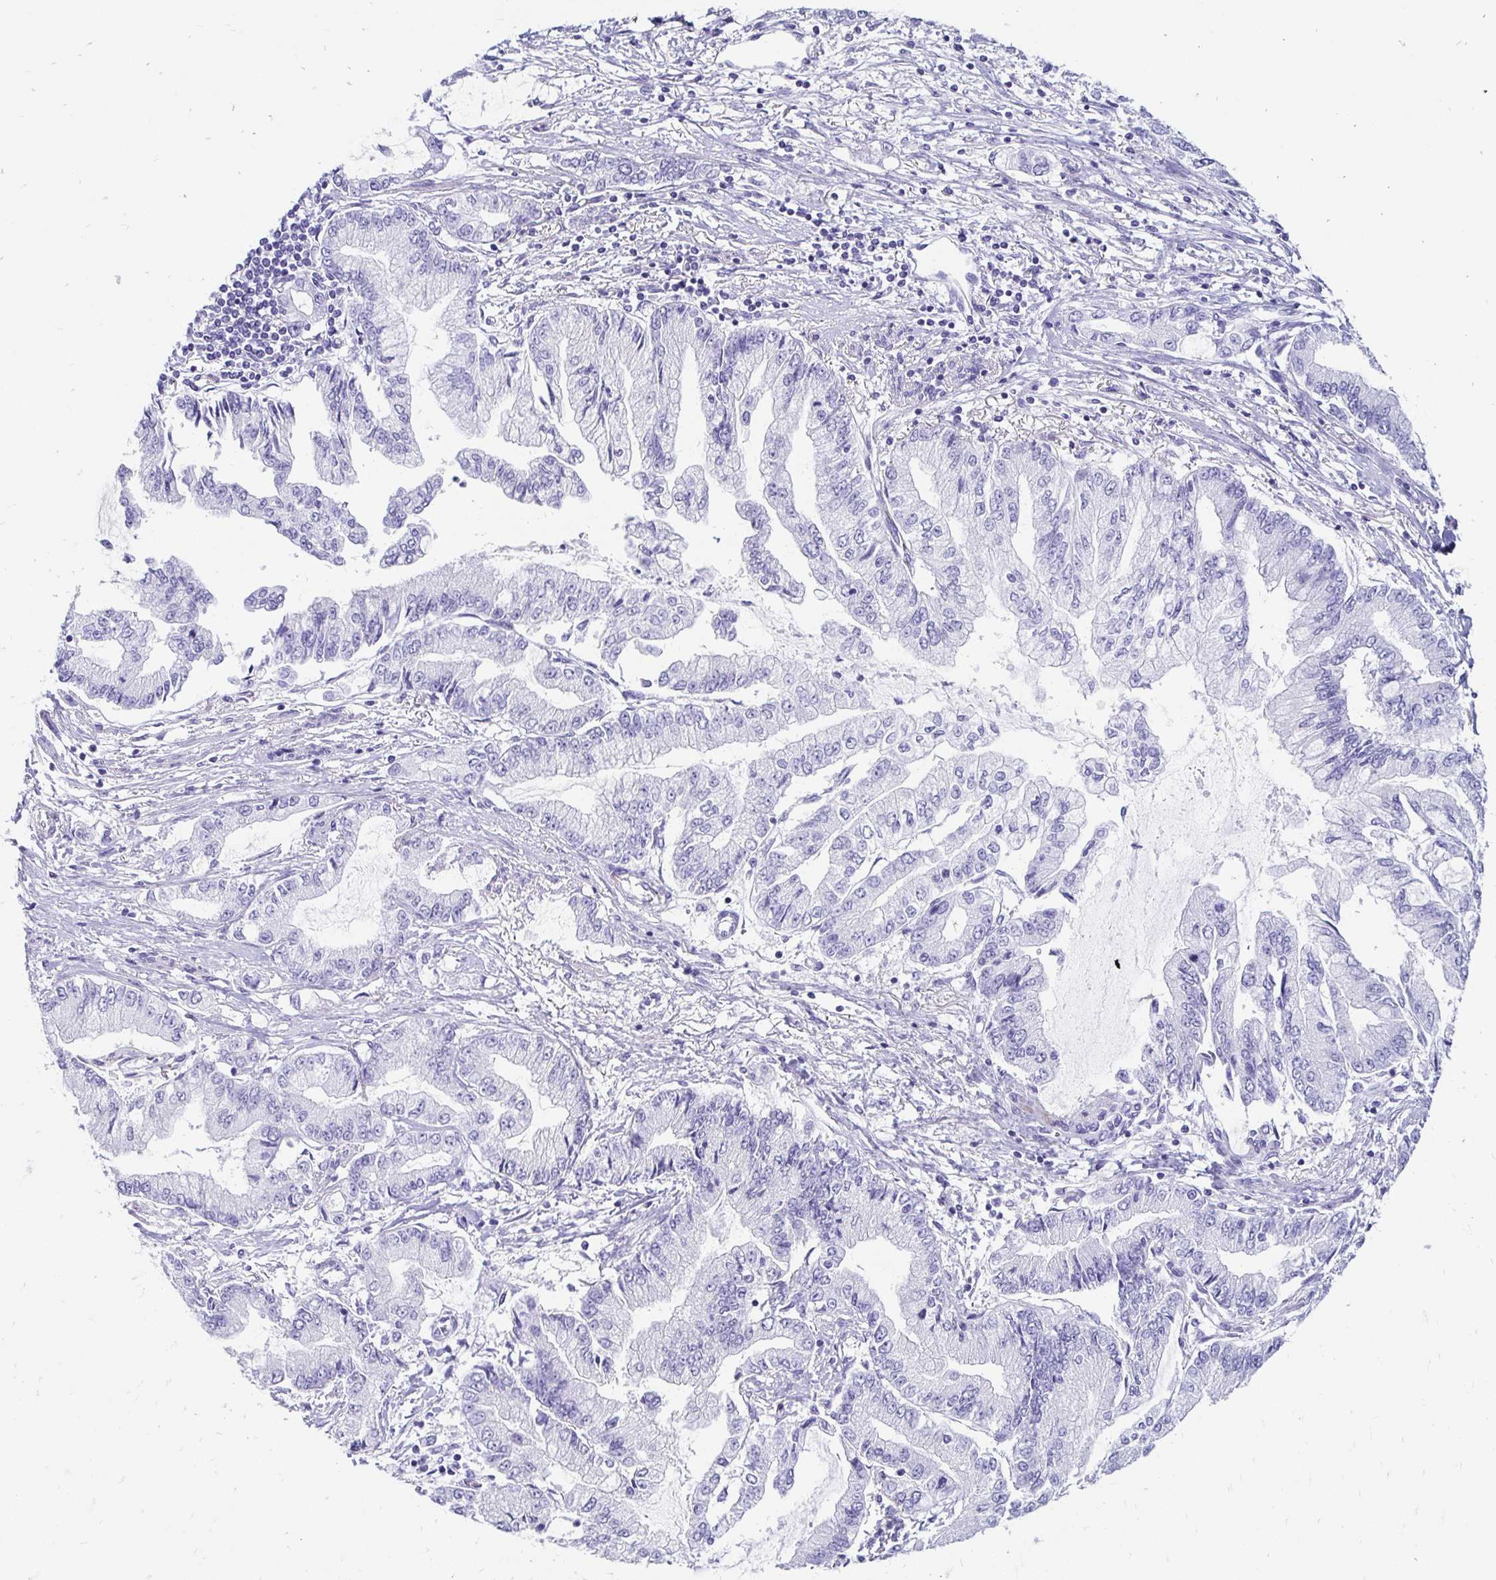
{"staining": {"intensity": "negative", "quantity": "none", "location": "none"}, "tissue": "stomach cancer", "cell_type": "Tumor cells", "image_type": "cancer", "snomed": [{"axis": "morphology", "description": "Adenocarcinoma, NOS"}, {"axis": "topography", "description": "Stomach, upper"}], "caption": "High power microscopy micrograph of an immunohistochemistry photomicrograph of stomach cancer, revealing no significant positivity in tumor cells.", "gene": "TMEM54", "patient": {"sex": "female", "age": 74}}